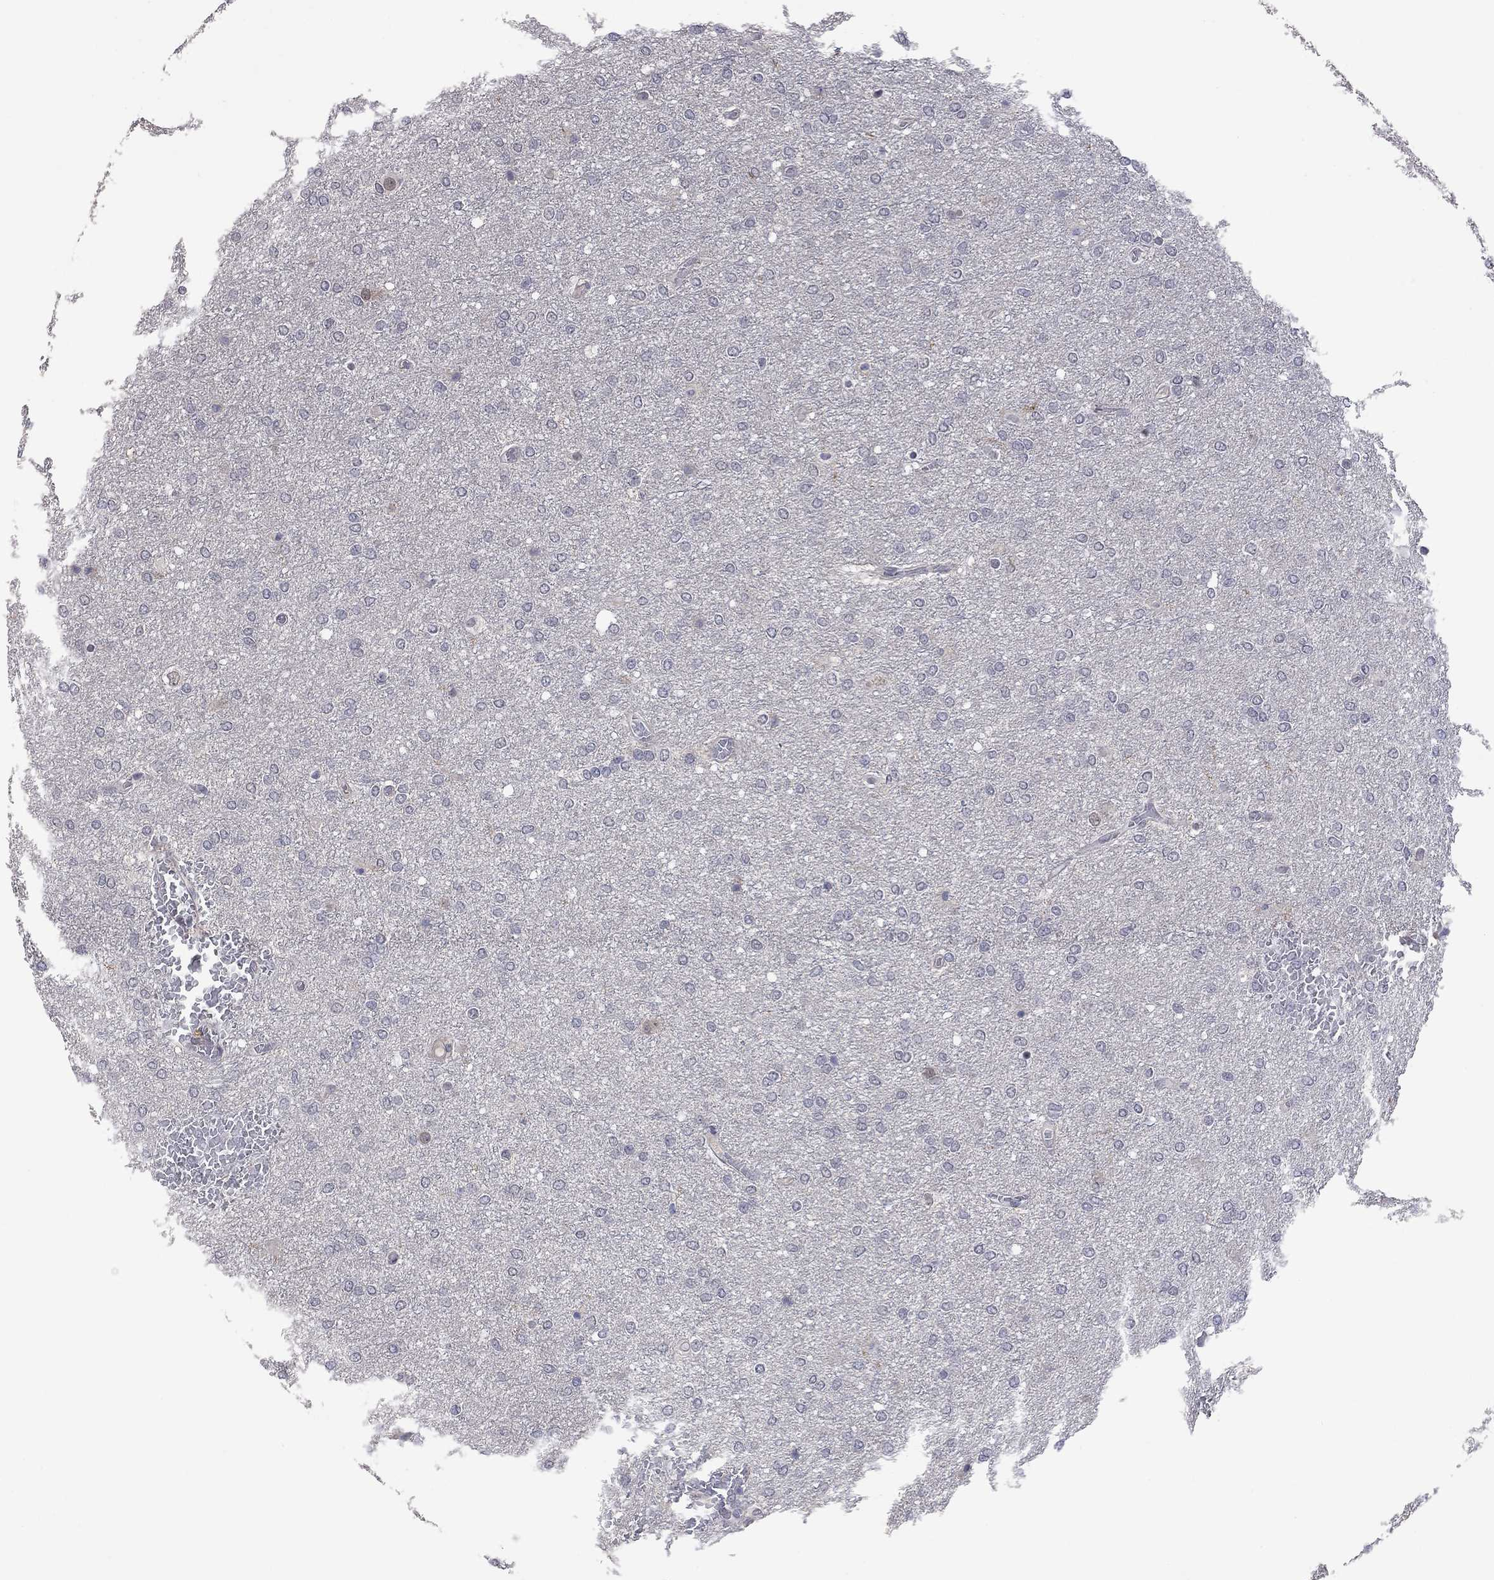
{"staining": {"intensity": "negative", "quantity": "none", "location": "none"}, "tissue": "glioma", "cell_type": "Tumor cells", "image_type": "cancer", "snomed": [{"axis": "morphology", "description": "Glioma, malignant, High grade"}, {"axis": "topography", "description": "Brain"}], "caption": "IHC micrograph of human glioma stained for a protein (brown), which demonstrates no staining in tumor cells. Nuclei are stained in blue.", "gene": "FABP12", "patient": {"sex": "female", "age": 61}}